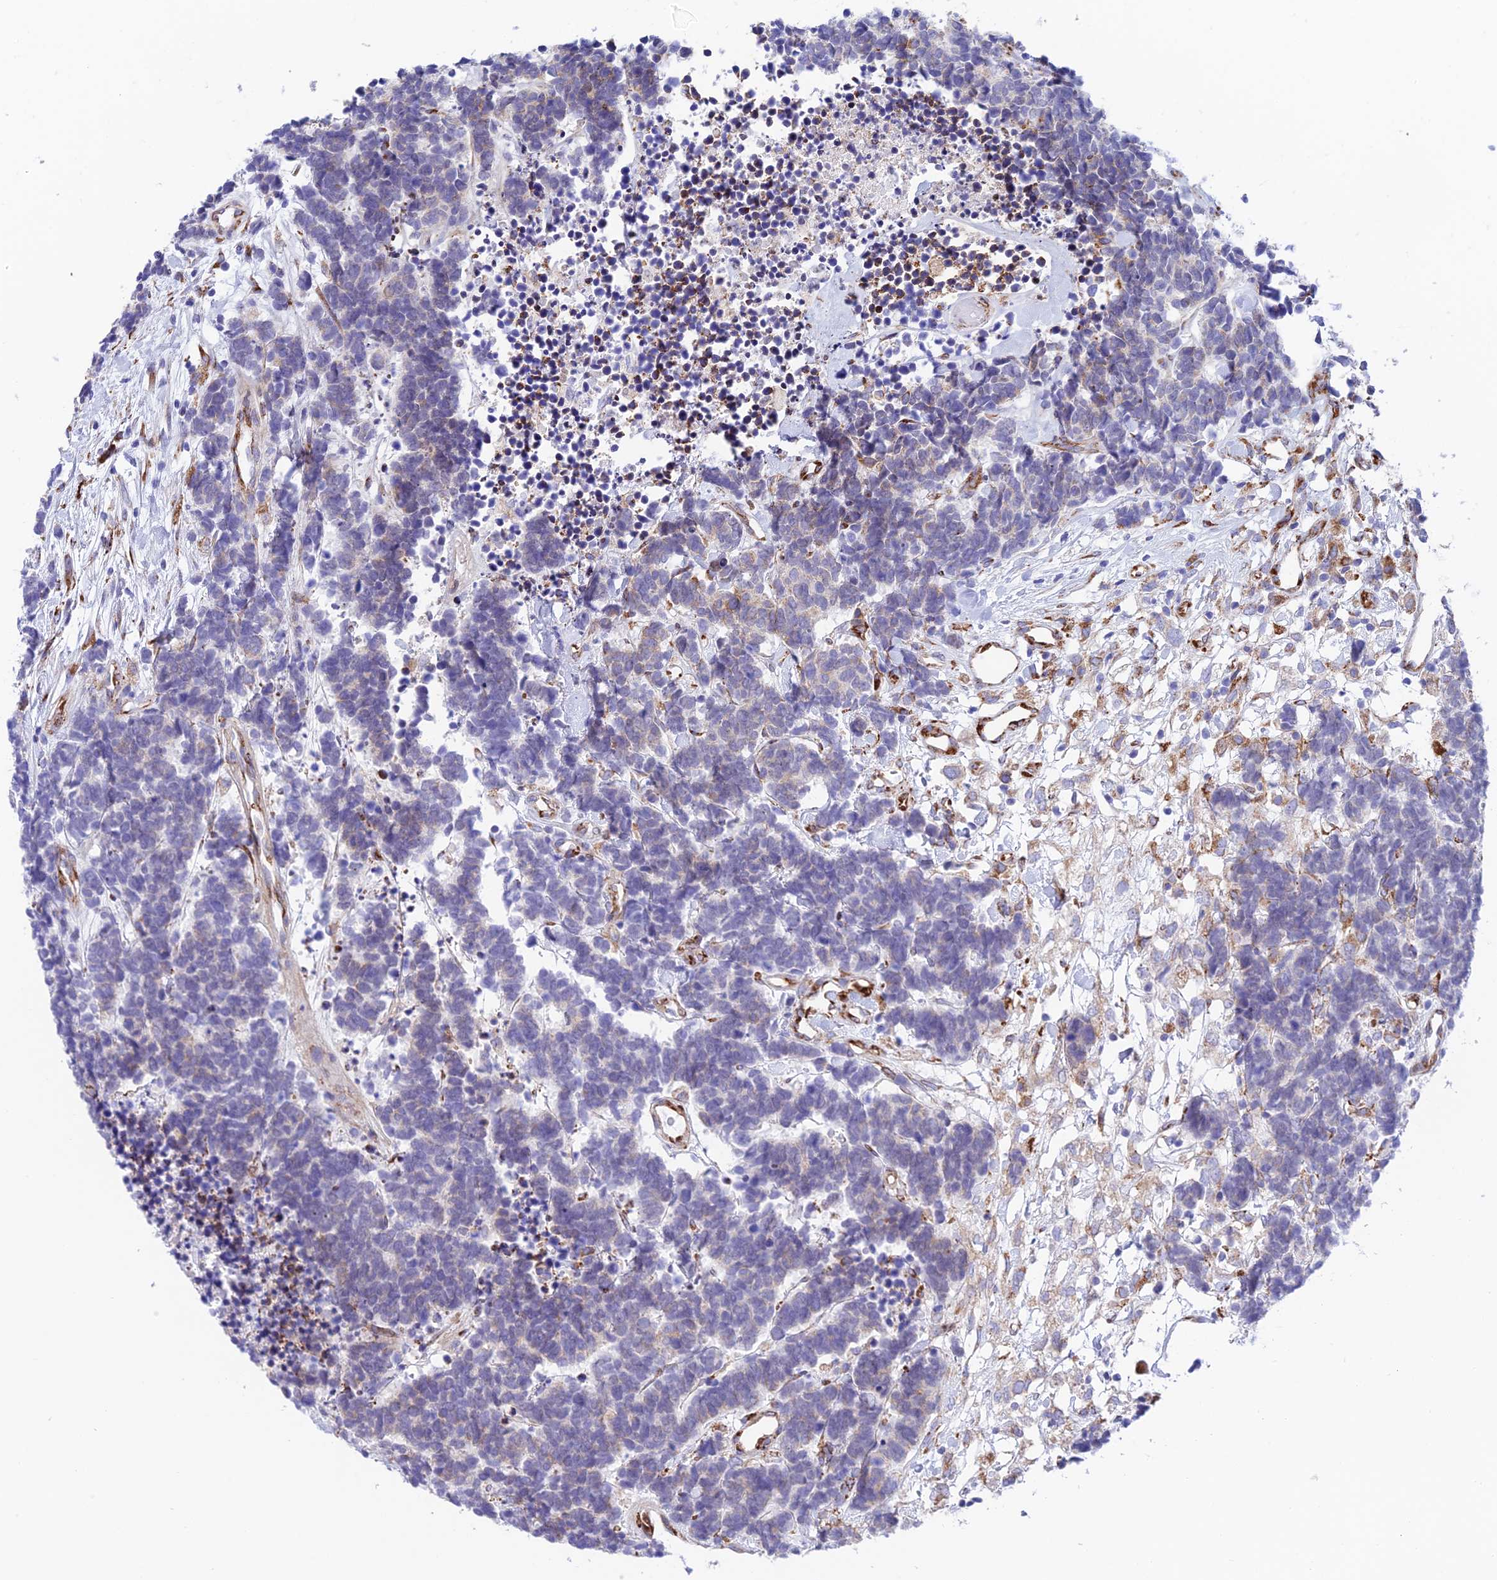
{"staining": {"intensity": "moderate", "quantity": "<25%", "location": "cytoplasmic/membranous"}, "tissue": "carcinoid", "cell_type": "Tumor cells", "image_type": "cancer", "snomed": [{"axis": "morphology", "description": "Carcinoma, NOS"}, {"axis": "morphology", "description": "Carcinoid, malignant, NOS"}, {"axis": "topography", "description": "Urinary bladder"}], "caption": "A low amount of moderate cytoplasmic/membranous staining is appreciated in about <25% of tumor cells in carcinoma tissue.", "gene": "TUBGCP6", "patient": {"sex": "male", "age": 57}}